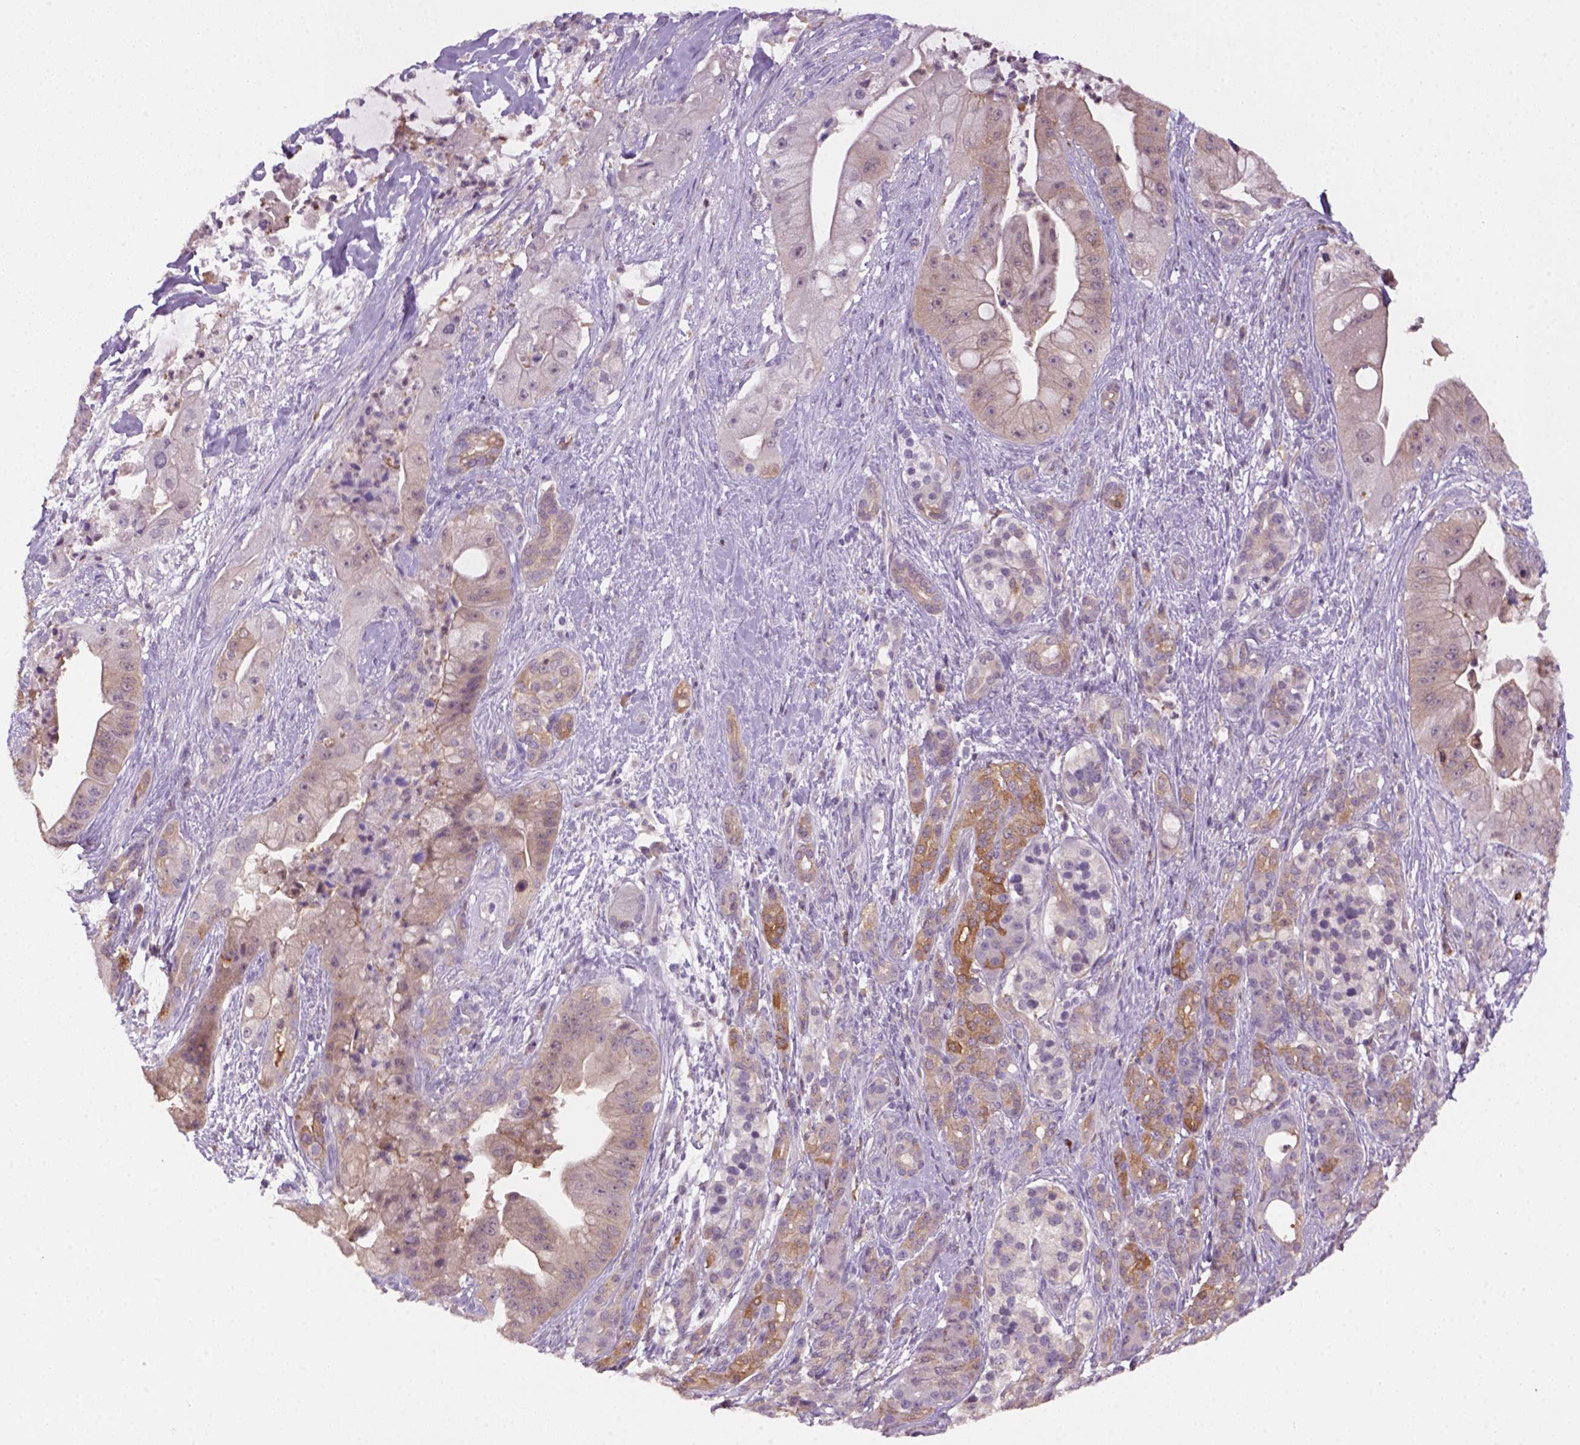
{"staining": {"intensity": "moderate", "quantity": "<25%", "location": "cytoplasmic/membranous"}, "tissue": "pancreatic cancer", "cell_type": "Tumor cells", "image_type": "cancer", "snomed": [{"axis": "morphology", "description": "Normal tissue, NOS"}, {"axis": "morphology", "description": "Inflammation, NOS"}, {"axis": "morphology", "description": "Adenocarcinoma, NOS"}, {"axis": "topography", "description": "Pancreas"}], "caption": "A brown stain shows moderate cytoplasmic/membranous positivity of a protein in adenocarcinoma (pancreatic) tumor cells.", "gene": "GOT1", "patient": {"sex": "male", "age": 57}}